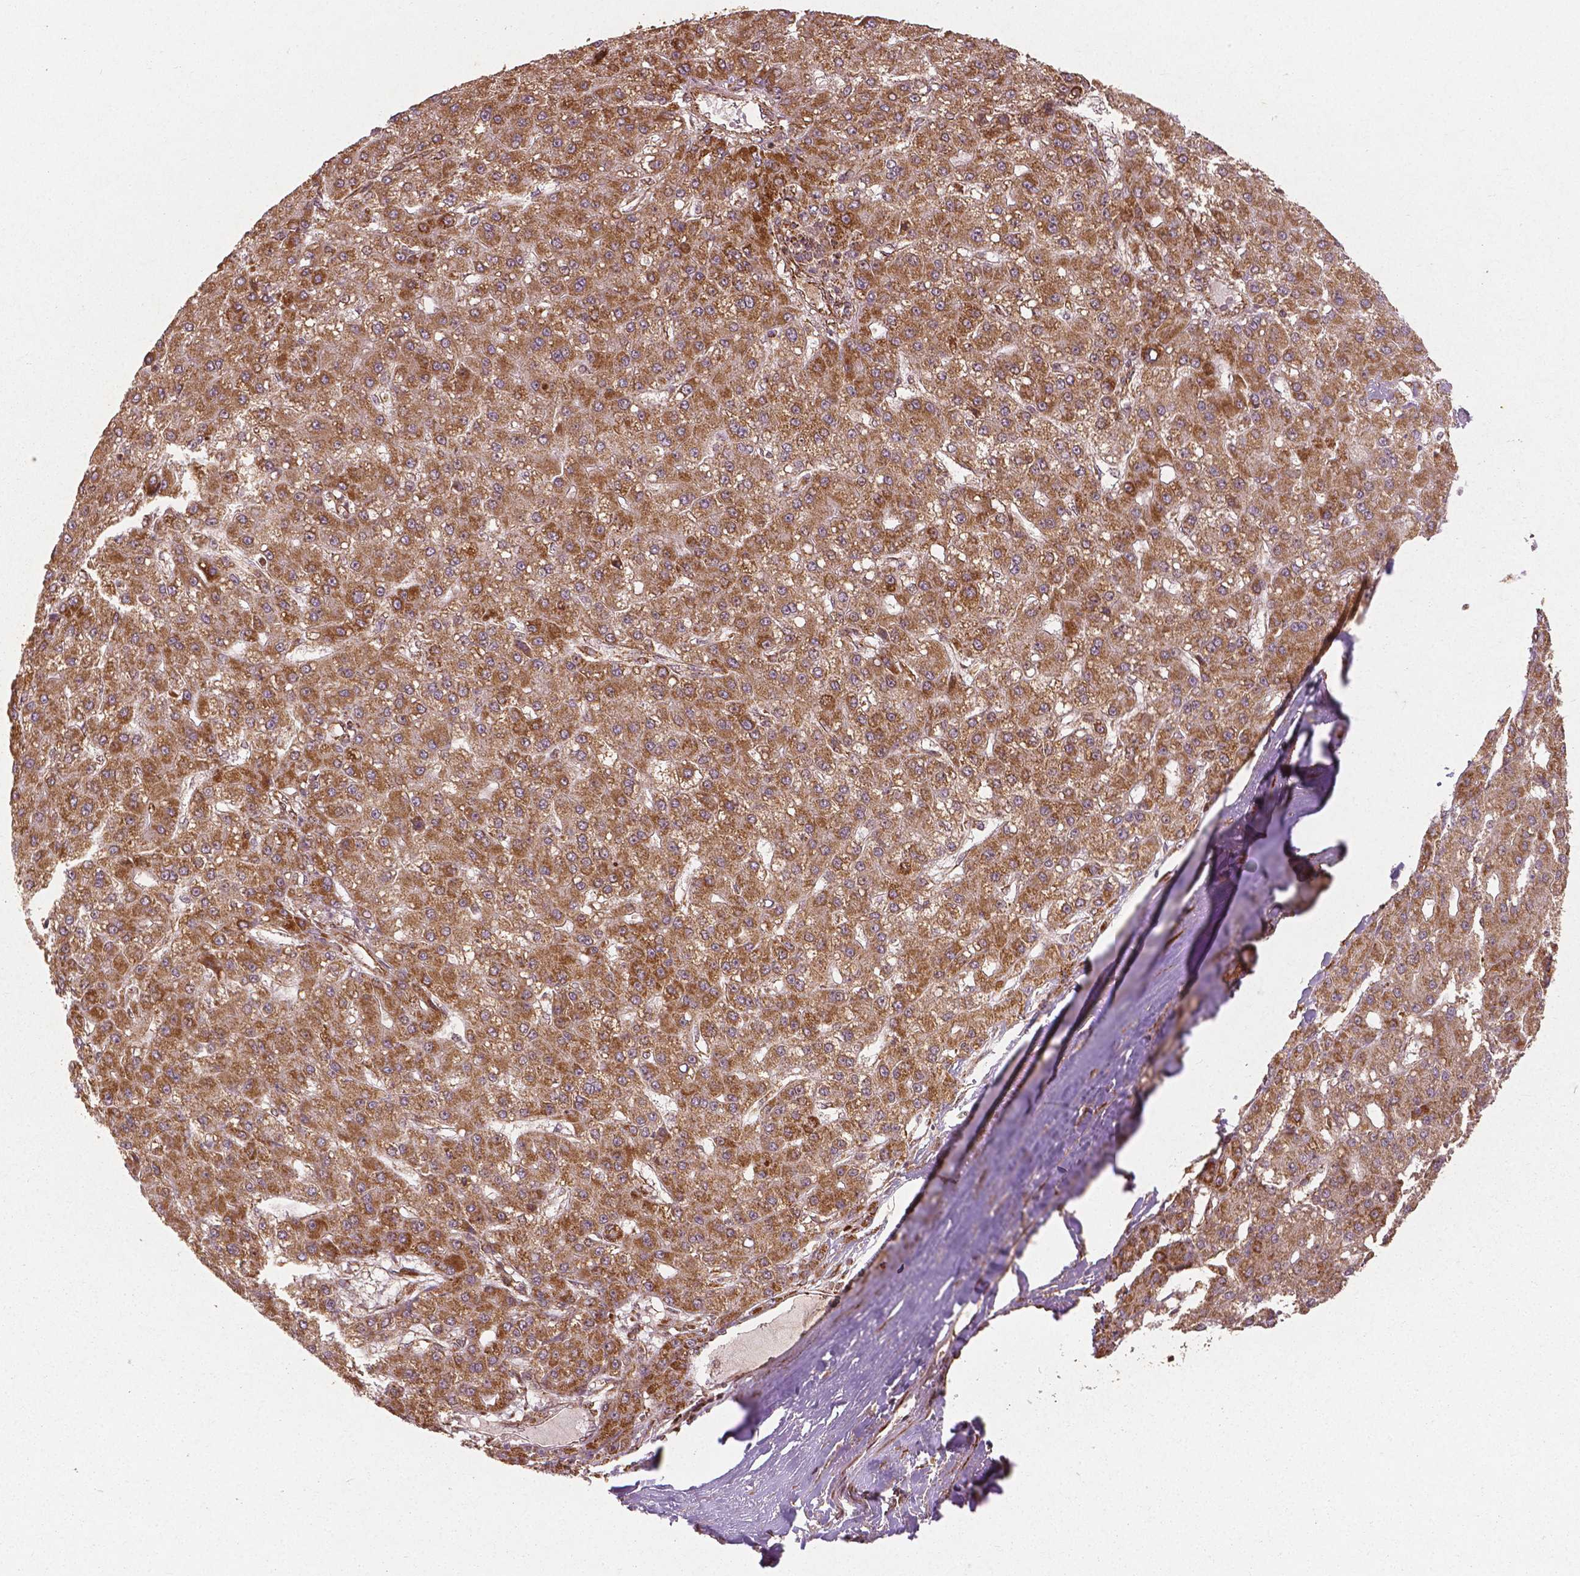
{"staining": {"intensity": "moderate", "quantity": ">75%", "location": "cytoplasmic/membranous"}, "tissue": "liver cancer", "cell_type": "Tumor cells", "image_type": "cancer", "snomed": [{"axis": "morphology", "description": "Carcinoma, Hepatocellular, NOS"}, {"axis": "topography", "description": "Liver"}], "caption": "Human liver cancer stained for a protein (brown) shows moderate cytoplasmic/membranous positive expression in about >75% of tumor cells.", "gene": "PGAM5", "patient": {"sex": "male", "age": 67}}